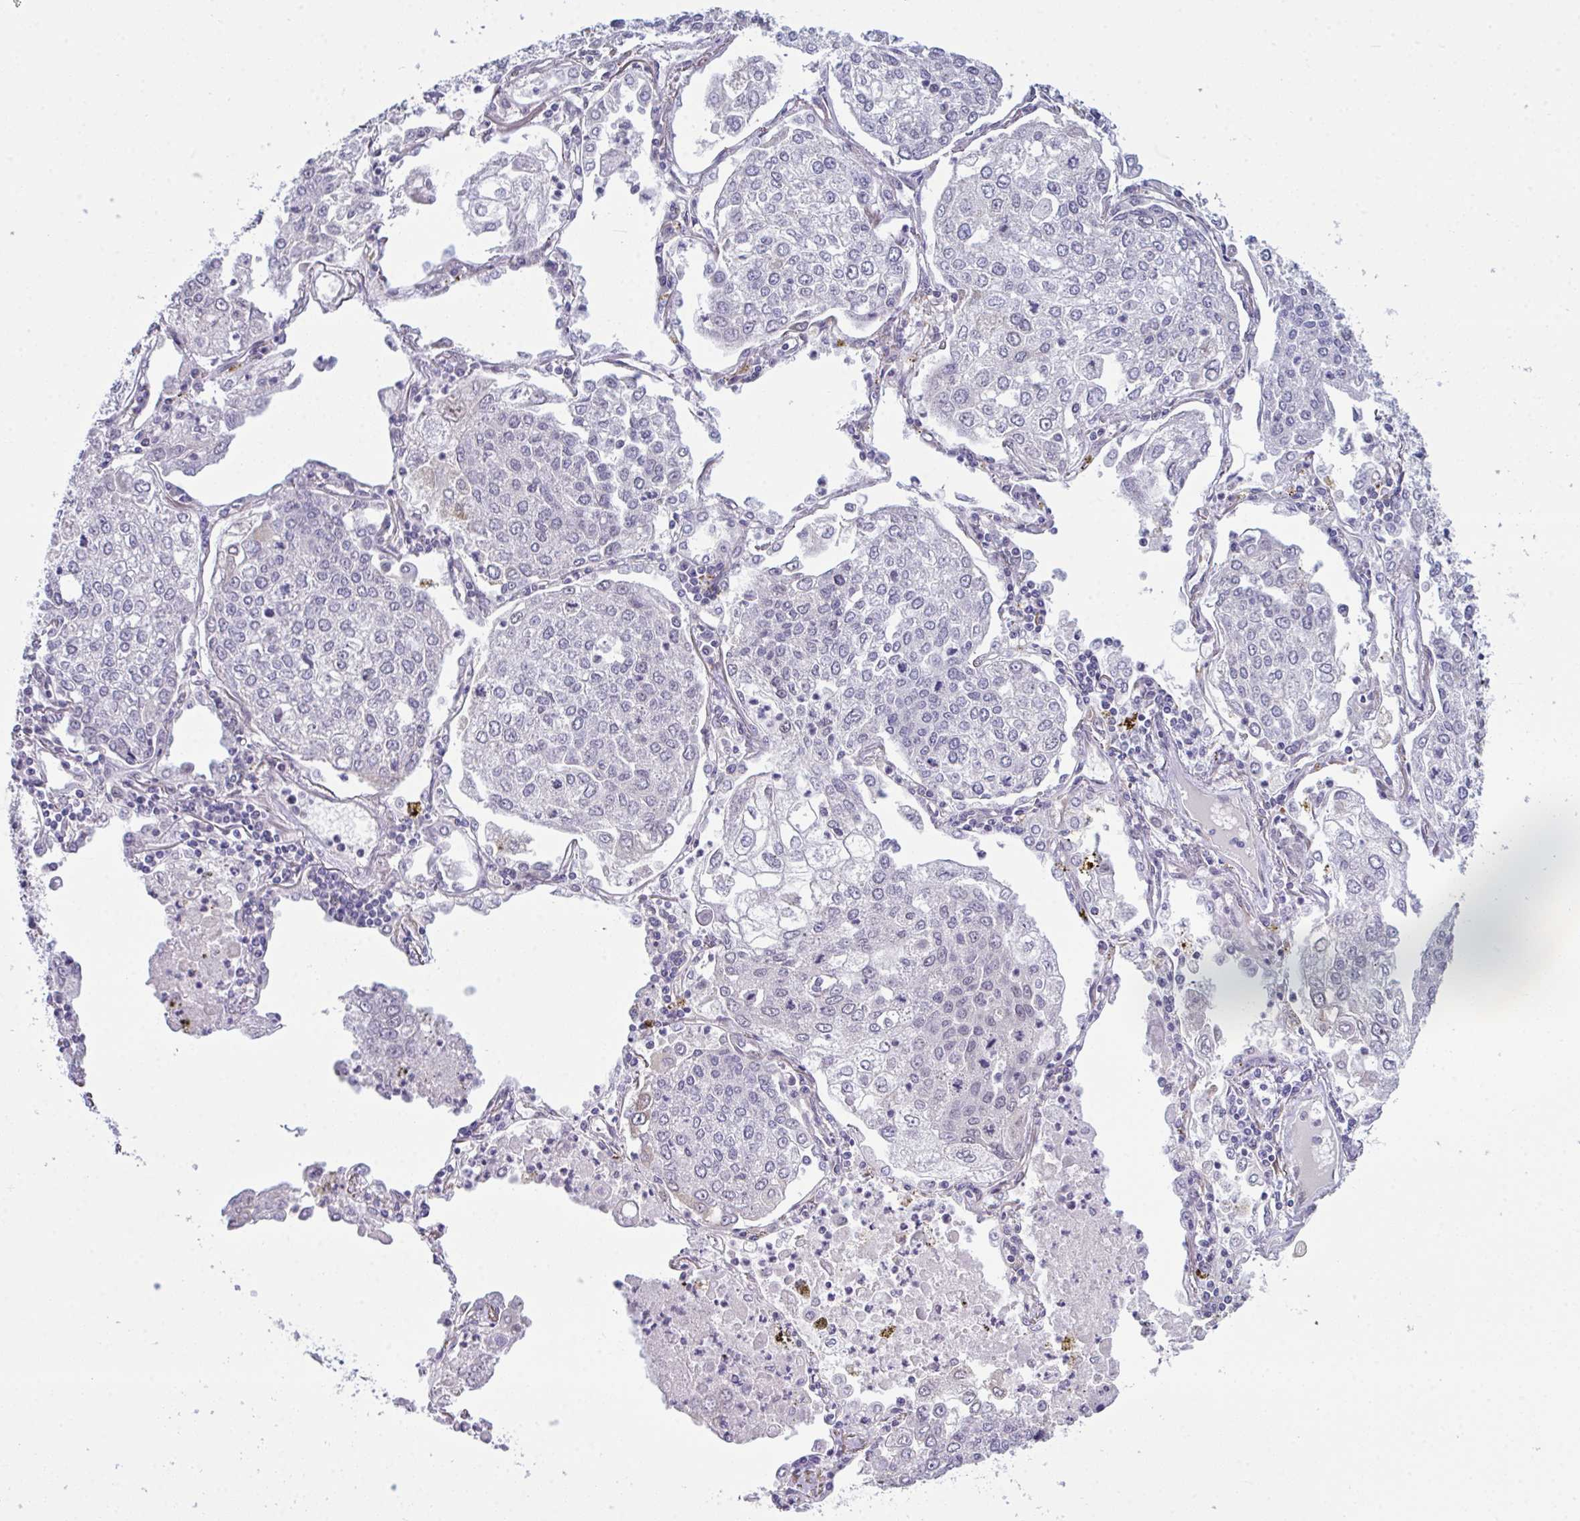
{"staining": {"intensity": "negative", "quantity": "none", "location": "none"}, "tissue": "lung cancer", "cell_type": "Tumor cells", "image_type": "cancer", "snomed": [{"axis": "morphology", "description": "Squamous cell carcinoma, NOS"}, {"axis": "topography", "description": "Lung"}], "caption": "Immunohistochemistry photomicrograph of neoplastic tissue: squamous cell carcinoma (lung) stained with DAB demonstrates no significant protein staining in tumor cells.", "gene": "SETD7", "patient": {"sex": "male", "age": 74}}